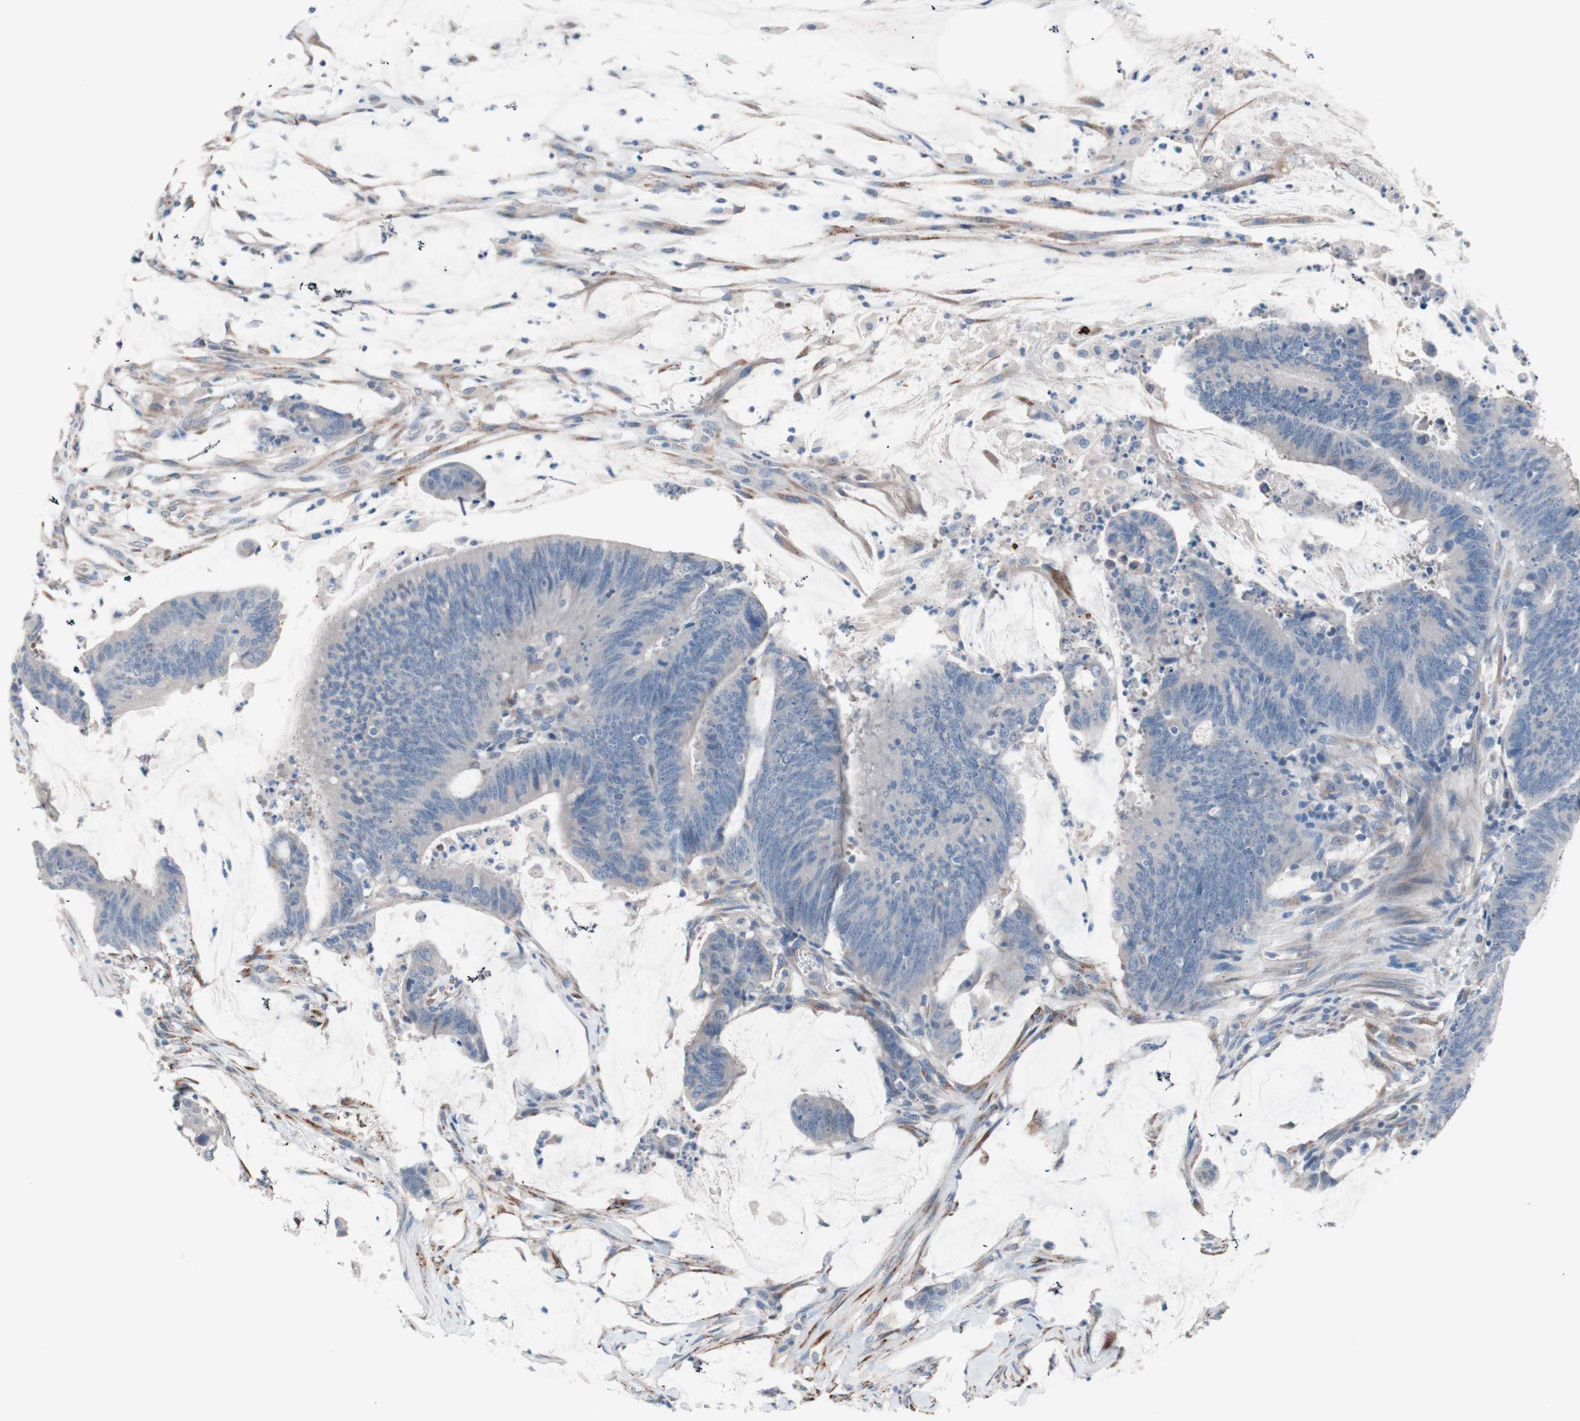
{"staining": {"intensity": "negative", "quantity": "none", "location": "none"}, "tissue": "colorectal cancer", "cell_type": "Tumor cells", "image_type": "cancer", "snomed": [{"axis": "morphology", "description": "Adenocarcinoma, NOS"}, {"axis": "topography", "description": "Rectum"}], "caption": "Adenocarcinoma (colorectal) was stained to show a protein in brown. There is no significant staining in tumor cells. The staining is performed using DAB (3,3'-diaminobenzidine) brown chromogen with nuclei counter-stained in using hematoxylin.", "gene": "ULBP1", "patient": {"sex": "female", "age": 66}}